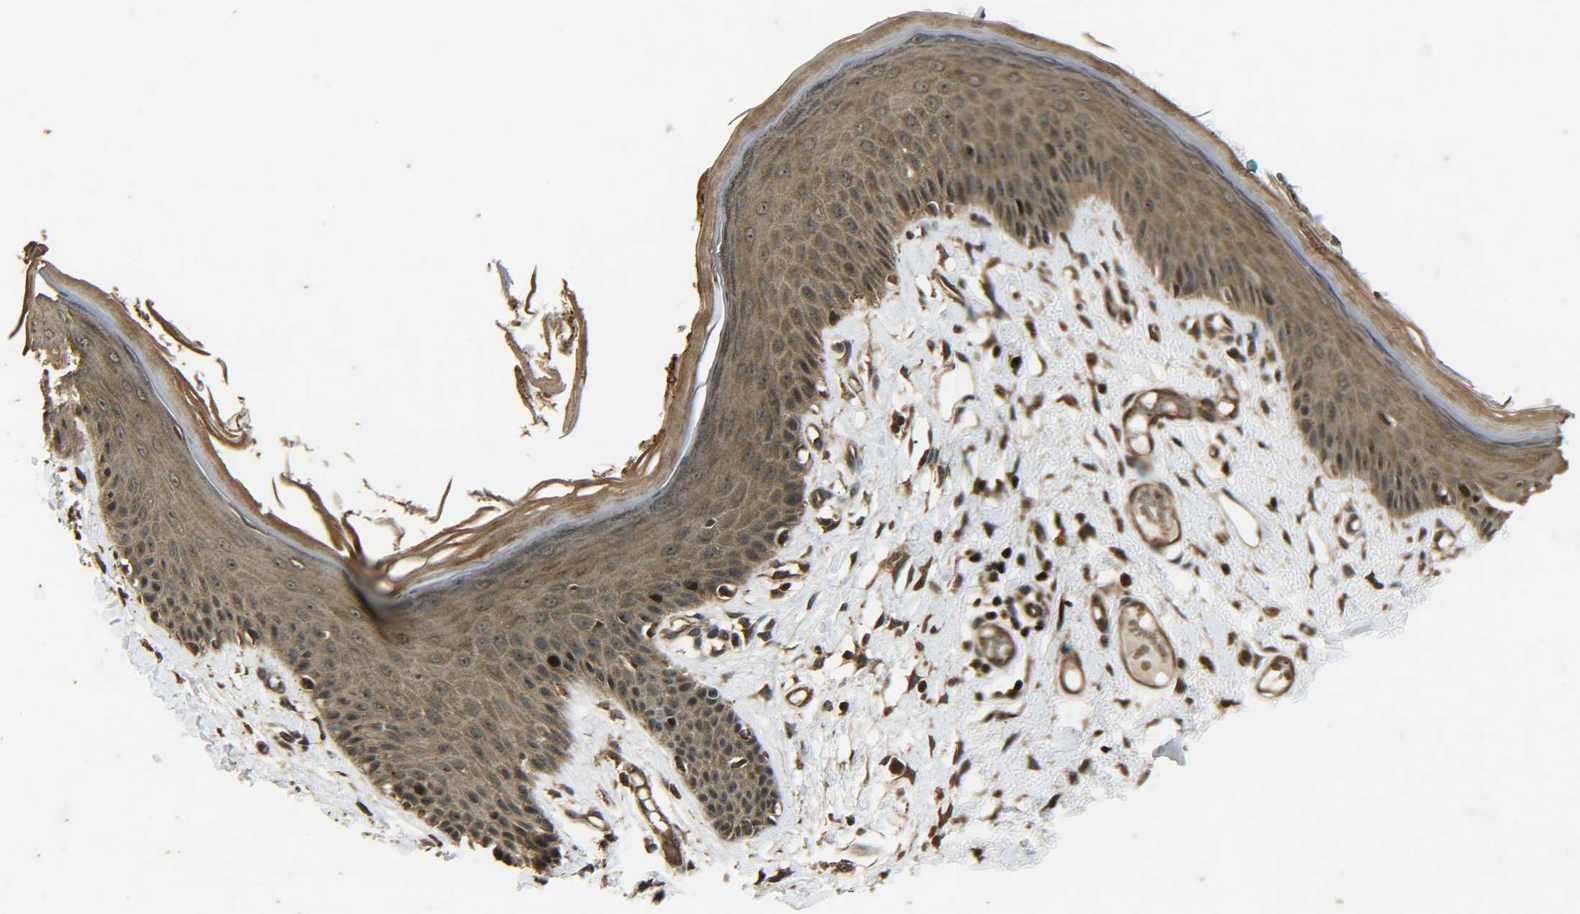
{"staining": {"intensity": "moderate", "quantity": ">75%", "location": "cytoplasmic/membranous,nuclear"}, "tissue": "skin", "cell_type": "Epidermal cells", "image_type": "normal", "snomed": [{"axis": "morphology", "description": "Normal tissue, NOS"}, {"axis": "topography", "description": "Vulva"}], "caption": "High-magnification brightfield microscopy of benign skin stained with DAB (3,3'-diaminobenzidine) (brown) and counterstained with hematoxylin (blue). epidermal cells exhibit moderate cytoplasmic/membranous,nuclear staining is present in about>75% of cells.", "gene": "PLK2", "patient": {"sex": "female", "age": 73}}